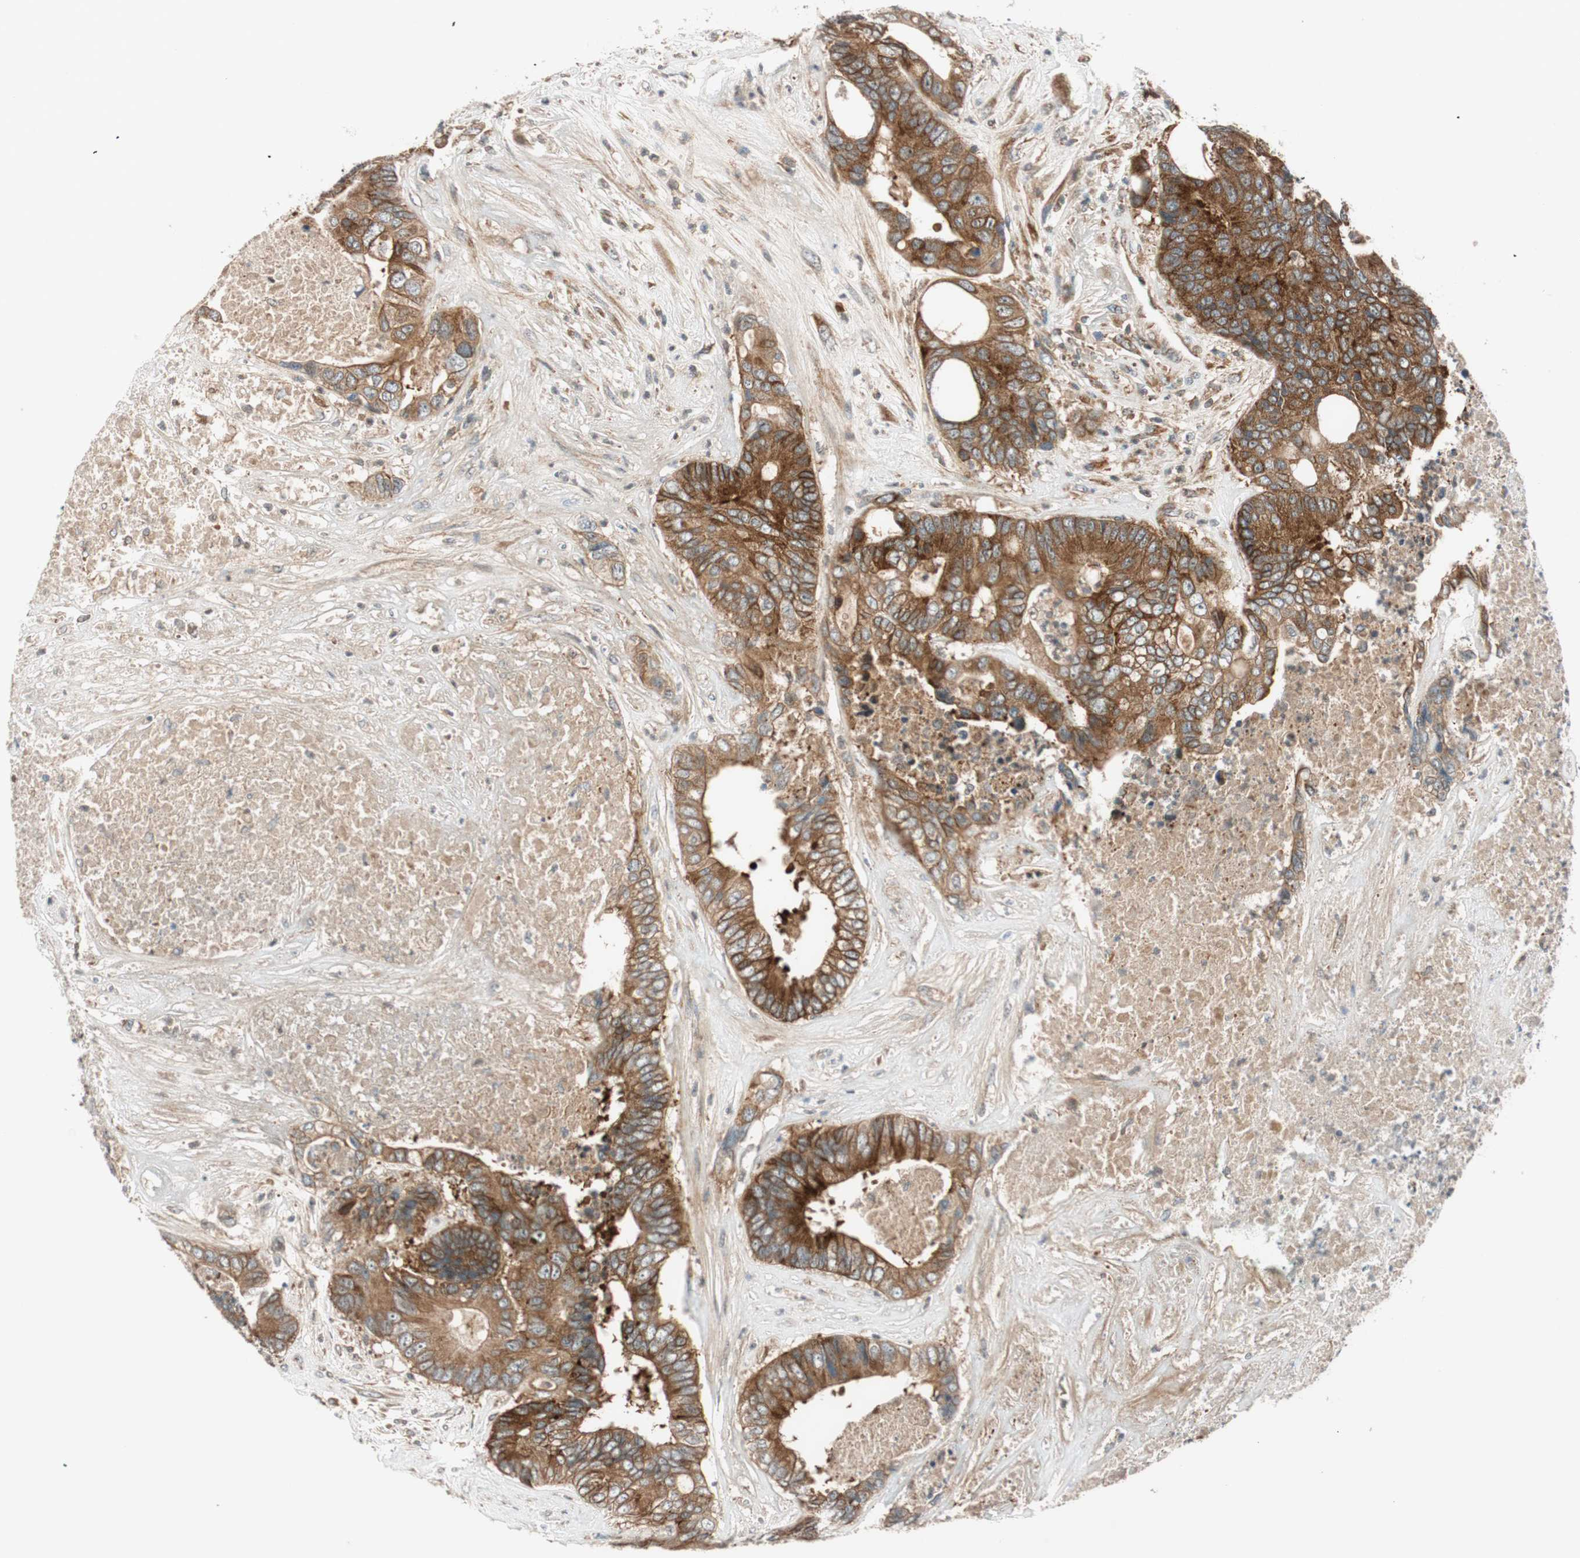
{"staining": {"intensity": "strong", "quantity": ">75%", "location": "cytoplasmic/membranous"}, "tissue": "colorectal cancer", "cell_type": "Tumor cells", "image_type": "cancer", "snomed": [{"axis": "morphology", "description": "Adenocarcinoma, NOS"}, {"axis": "topography", "description": "Rectum"}], "caption": "This image reveals immunohistochemistry (IHC) staining of human colorectal cancer (adenocarcinoma), with high strong cytoplasmic/membranous expression in about >75% of tumor cells.", "gene": "ABI1", "patient": {"sex": "male", "age": 55}}